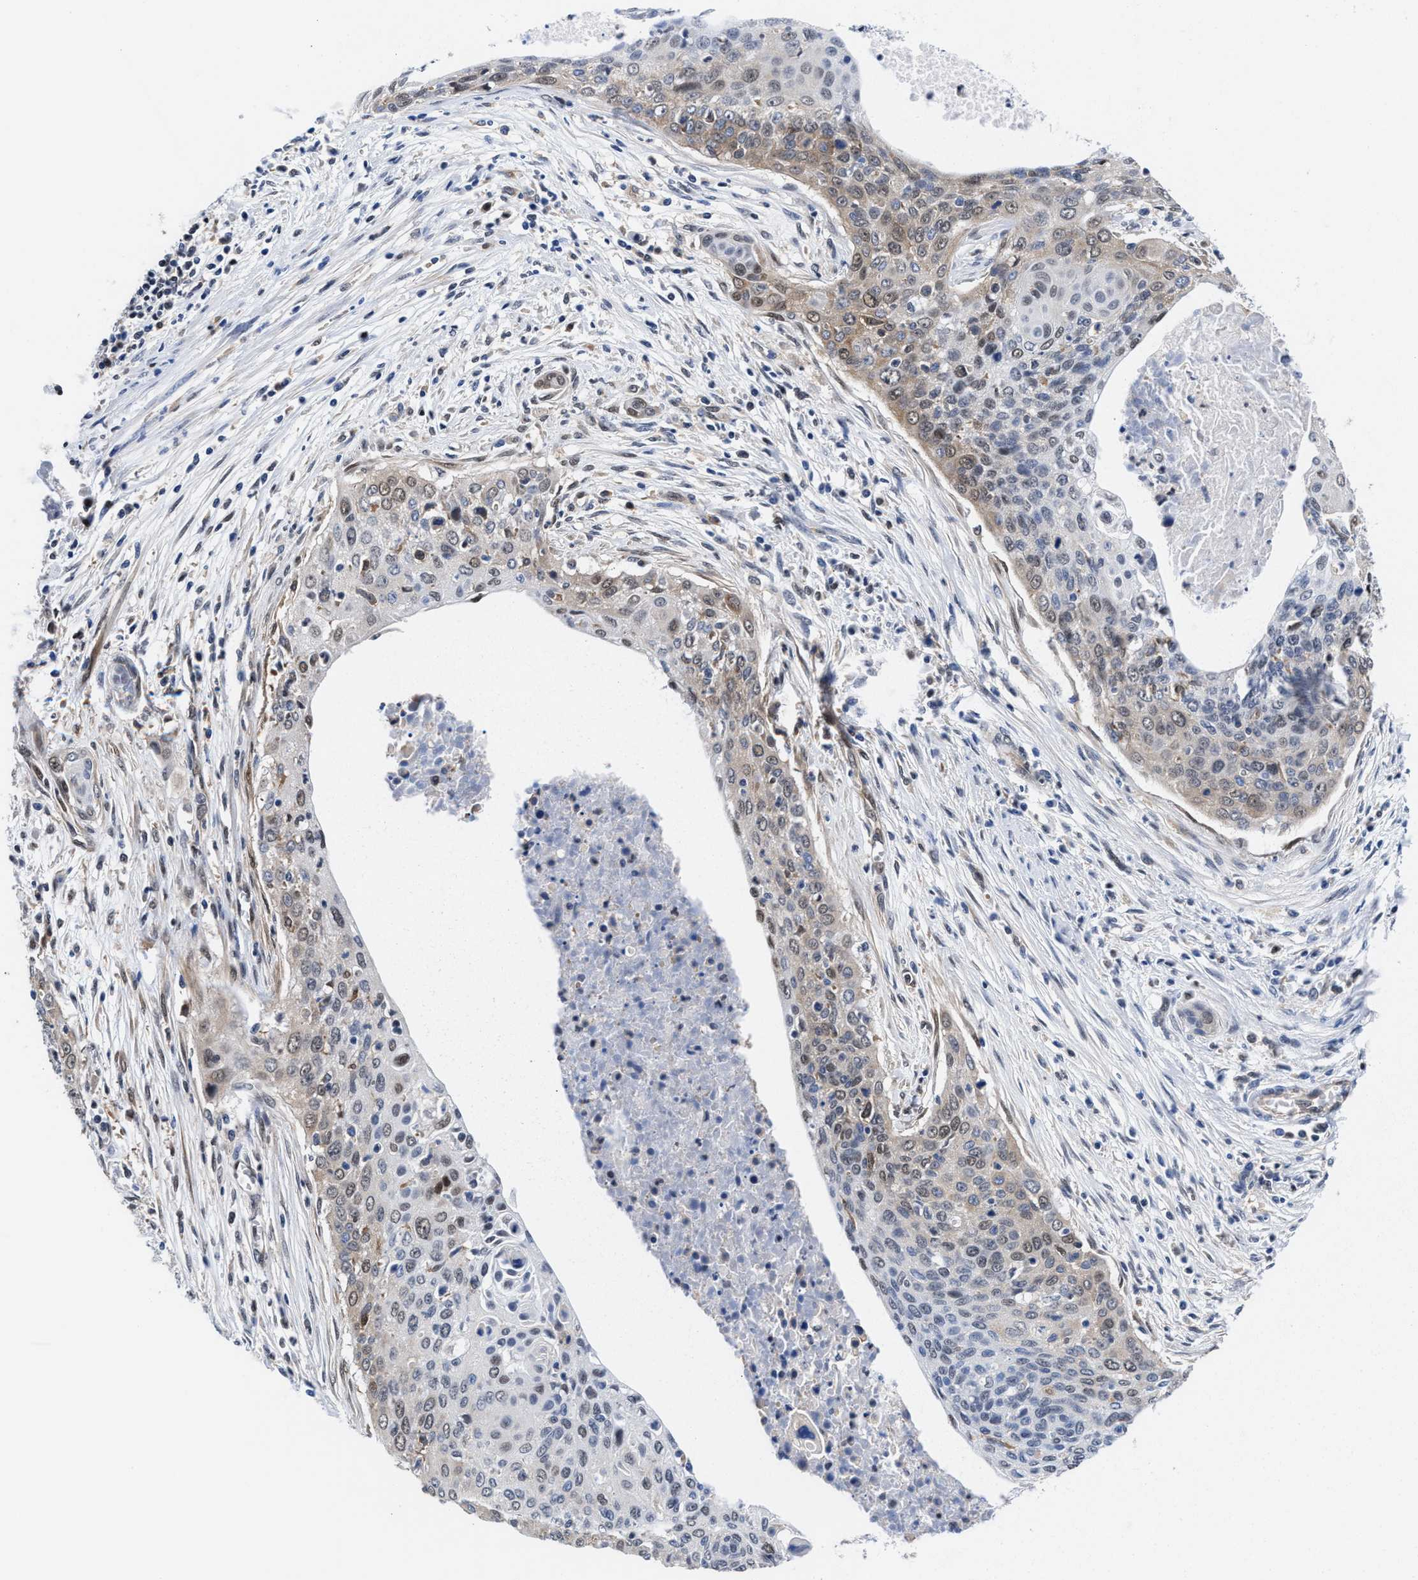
{"staining": {"intensity": "weak", "quantity": "25%-75%", "location": "cytoplasmic/membranous,nuclear"}, "tissue": "cervical cancer", "cell_type": "Tumor cells", "image_type": "cancer", "snomed": [{"axis": "morphology", "description": "Squamous cell carcinoma, NOS"}, {"axis": "topography", "description": "Cervix"}], "caption": "Cervical cancer (squamous cell carcinoma) stained for a protein (brown) shows weak cytoplasmic/membranous and nuclear positive expression in about 25%-75% of tumor cells.", "gene": "ACLY", "patient": {"sex": "female", "age": 55}}